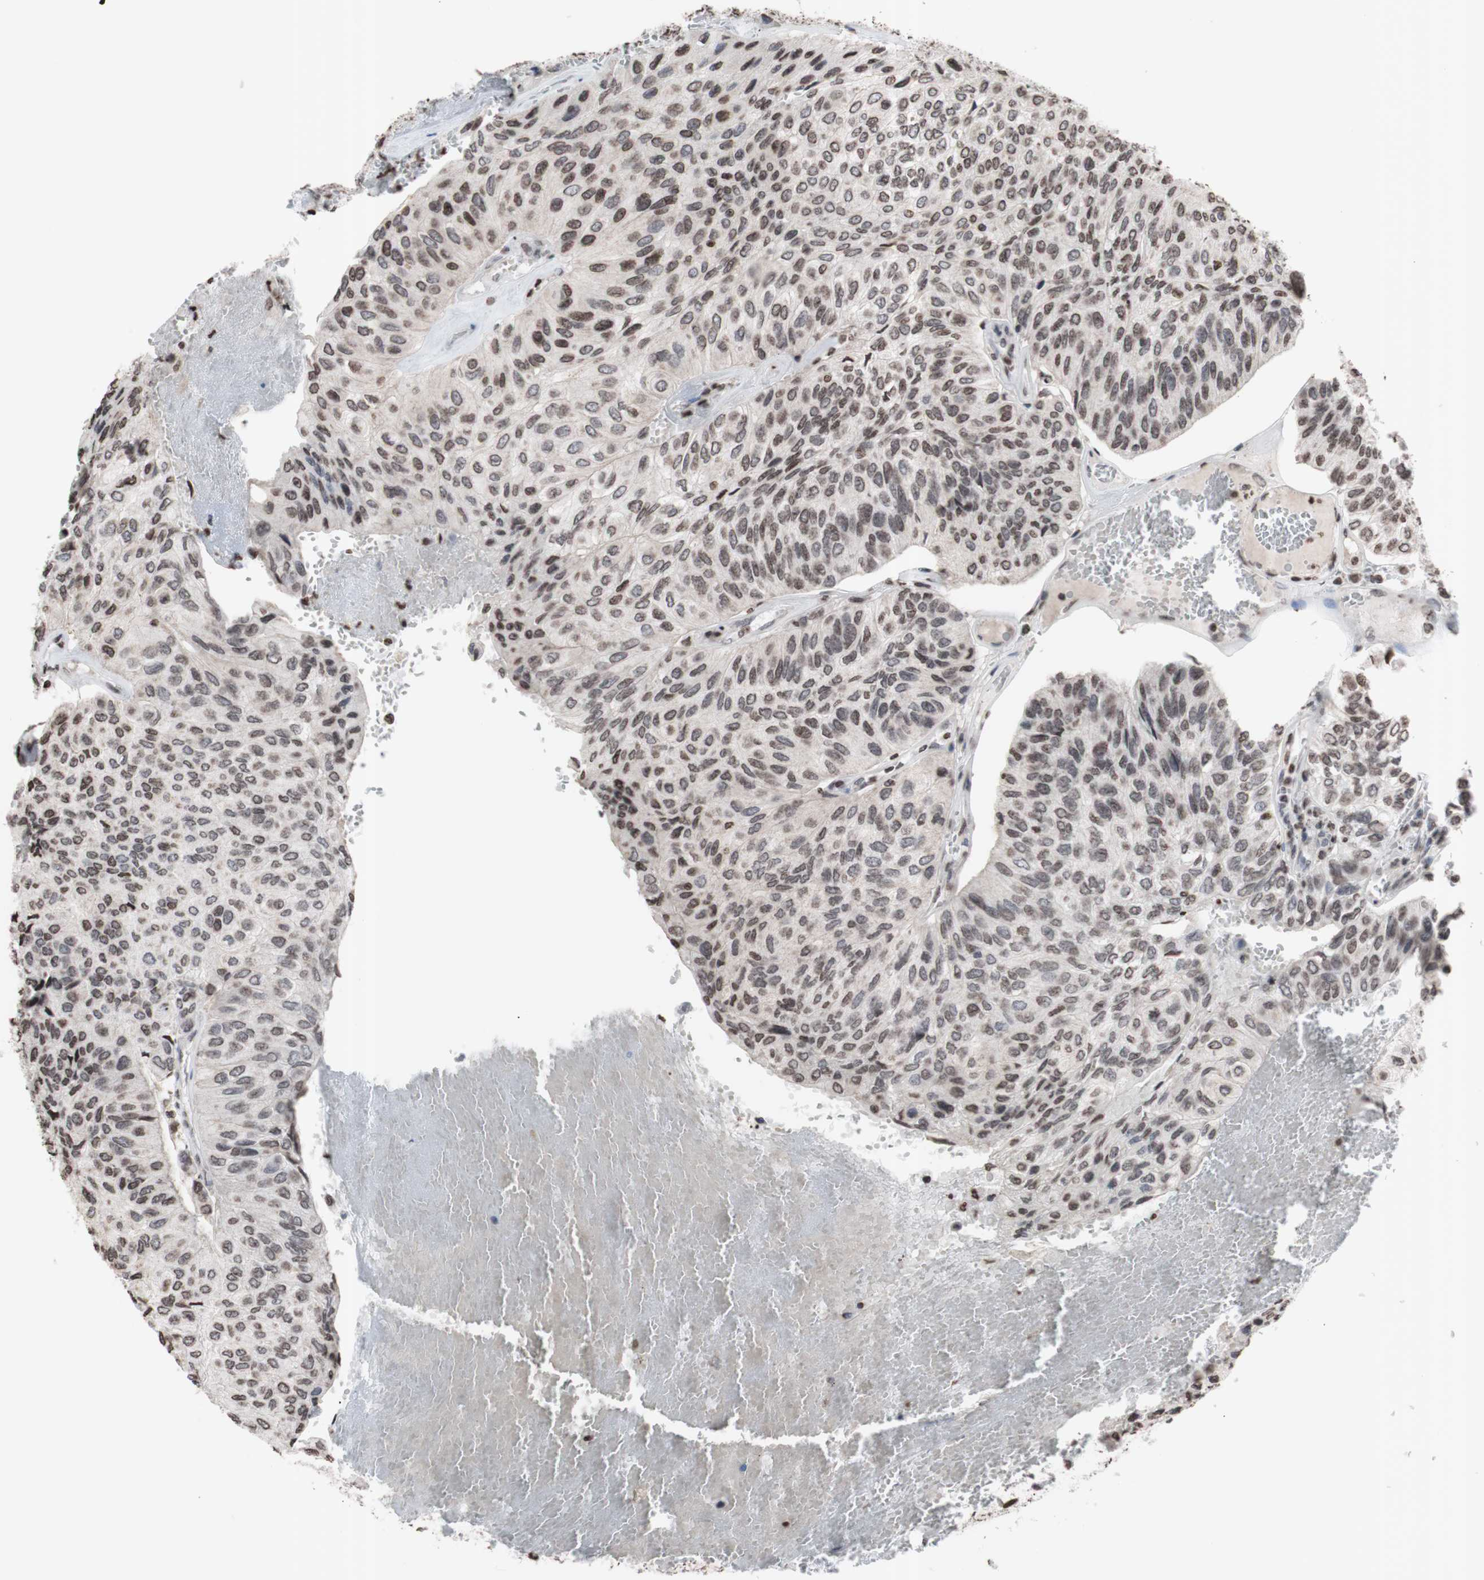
{"staining": {"intensity": "moderate", "quantity": "<25%", "location": "nuclear"}, "tissue": "urothelial cancer", "cell_type": "Tumor cells", "image_type": "cancer", "snomed": [{"axis": "morphology", "description": "Urothelial carcinoma, High grade"}, {"axis": "topography", "description": "Urinary bladder"}], "caption": "Protein expression analysis of urothelial cancer demonstrates moderate nuclear staining in about <25% of tumor cells. The protein of interest is stained brown, and the nuclei are stained in blue (DAB IHC with brightfield microscopy, high magnification).", "gene": "SNAI2", "patient": {"sex": "male", "age": 66}}